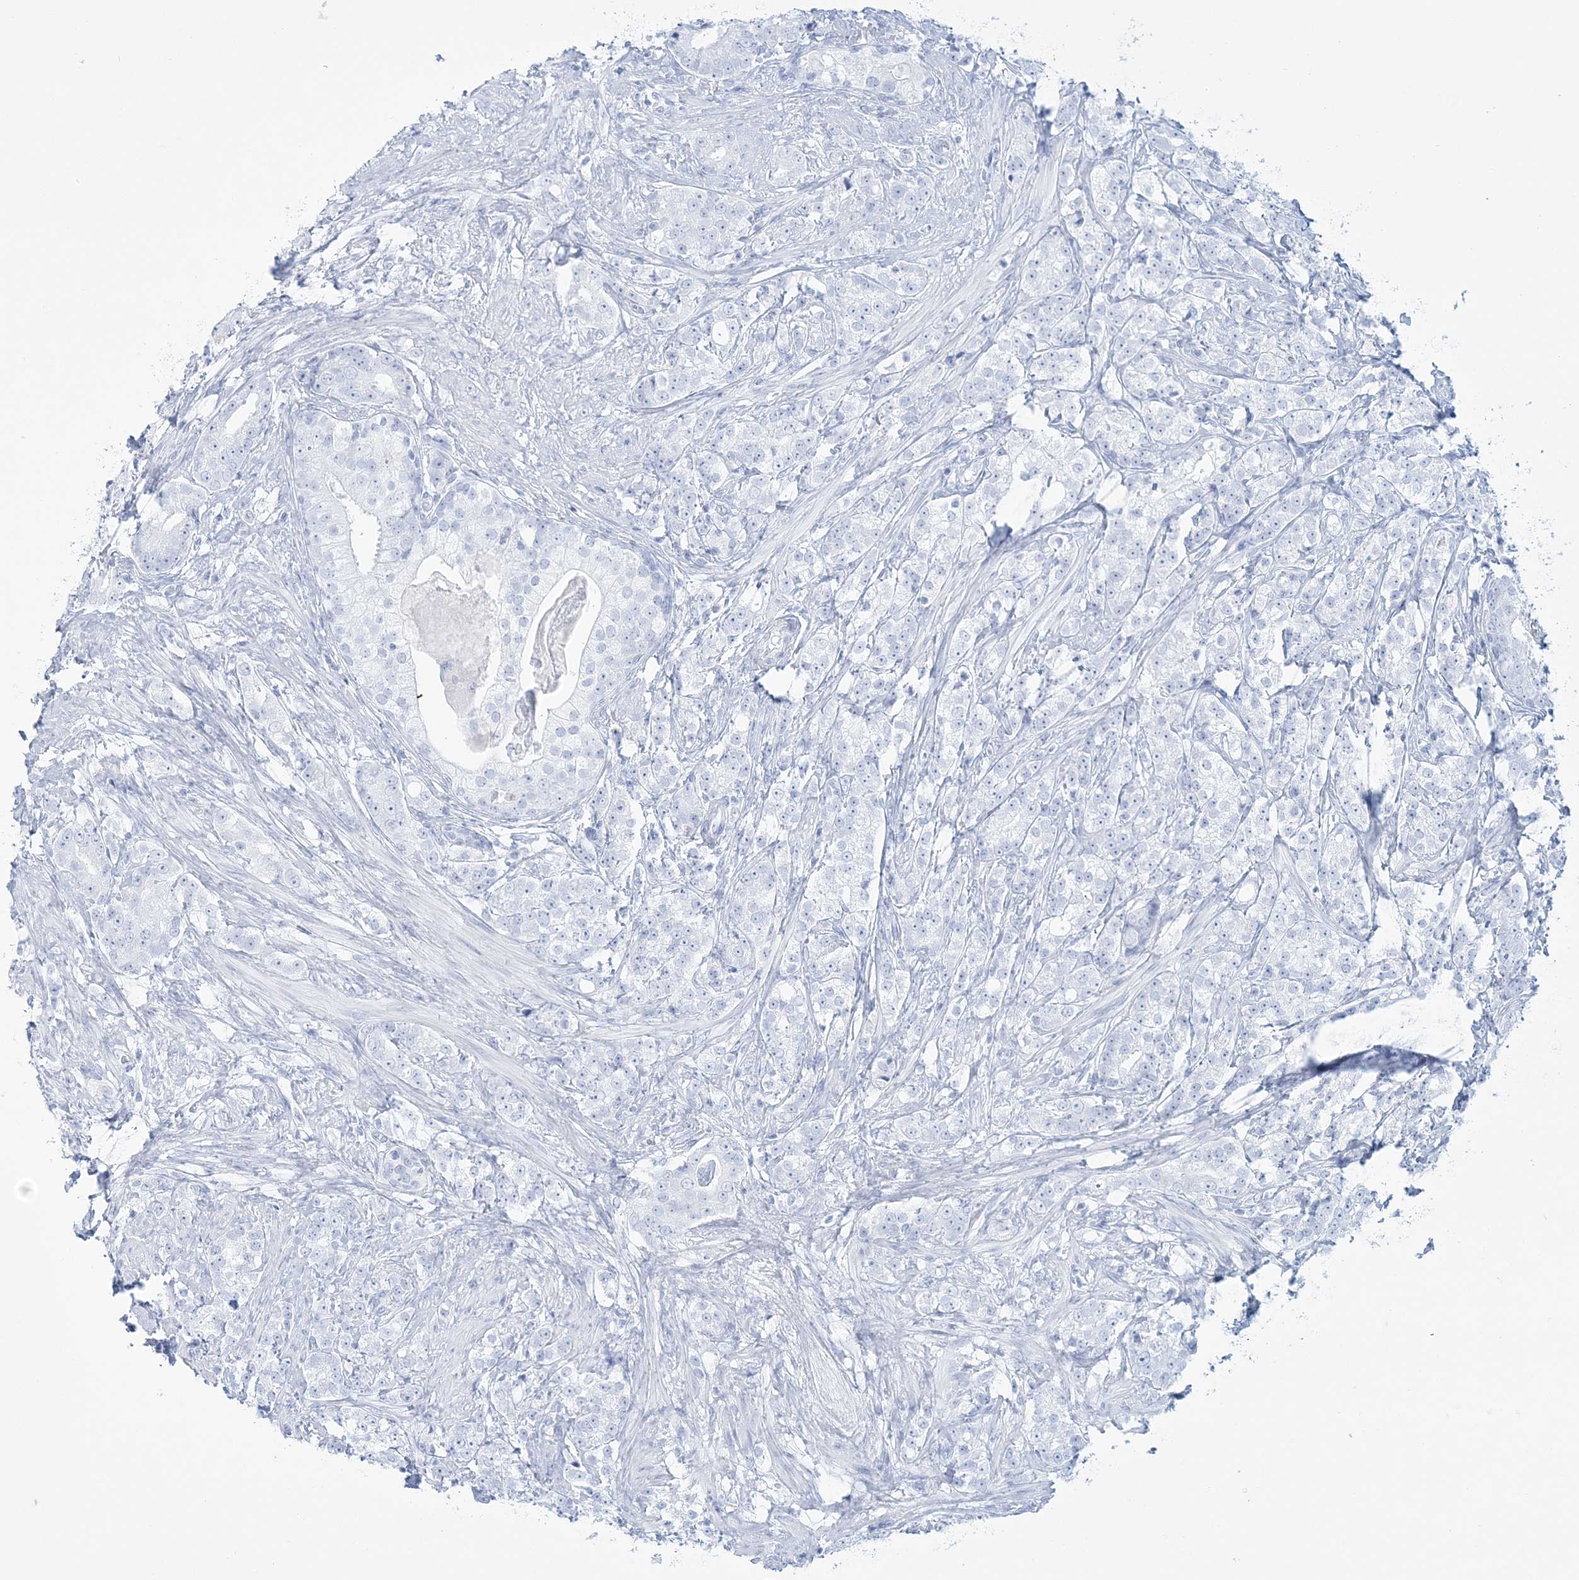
{"staining": {"intensity": "negative", "quantity": "none", "location": "none"}, "tissue": "prostate cancer", "cell_type": "Tumor cells", "image_type": "cancer", "snomed": [{"axis": "morphology", "description": "Adenocarcinoma, High grade"}, {"axis": "topography", "description": "Prostate"}], "caption": "Immunohistochemistry of human prostate high-grade adenocarcinoma exhibits no expression in tumor cells.", "gene": "ADGB", "patient": {"sex": "male", "age": 69}}